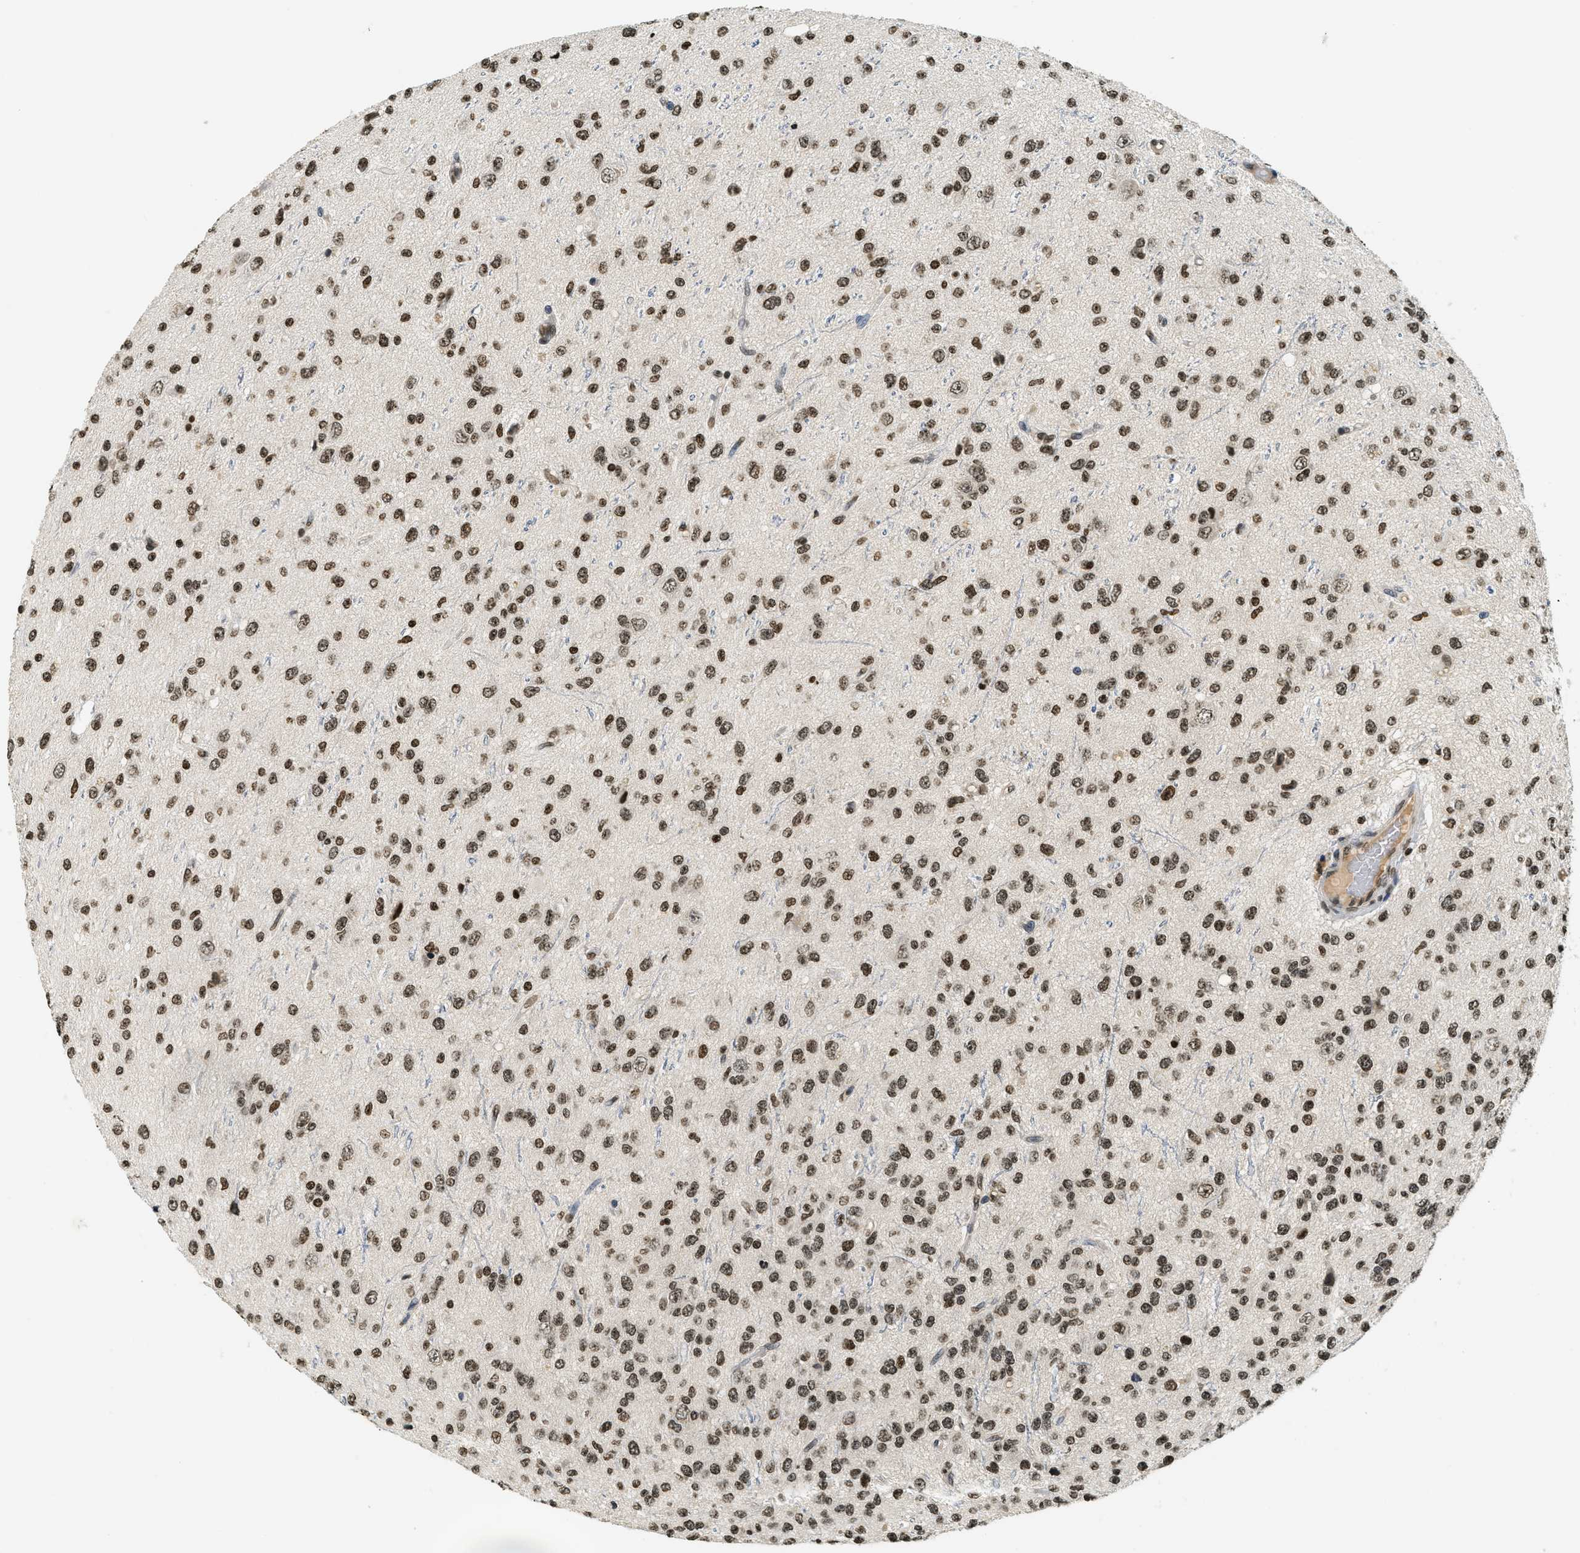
{"staining": {"intensity": "moderate", "quantity": ">75%", "location": "nuclear"}, "tissue": "glioma", "cell_type": "Tumor cells", "image_type": "cancer", "snomed": [{"axis": "morphology", "description": "Glioma, malignant, High grade"}, {"axis": "topography", "description": "pancreas cauda"}], "caption": "IHC (DAB) staining of glioma demonstrates moderate nuclear protein positivity in about >75% of tumor cells.", "gene": "LDB2", "patient": {"sex": "male", "age": 60}}